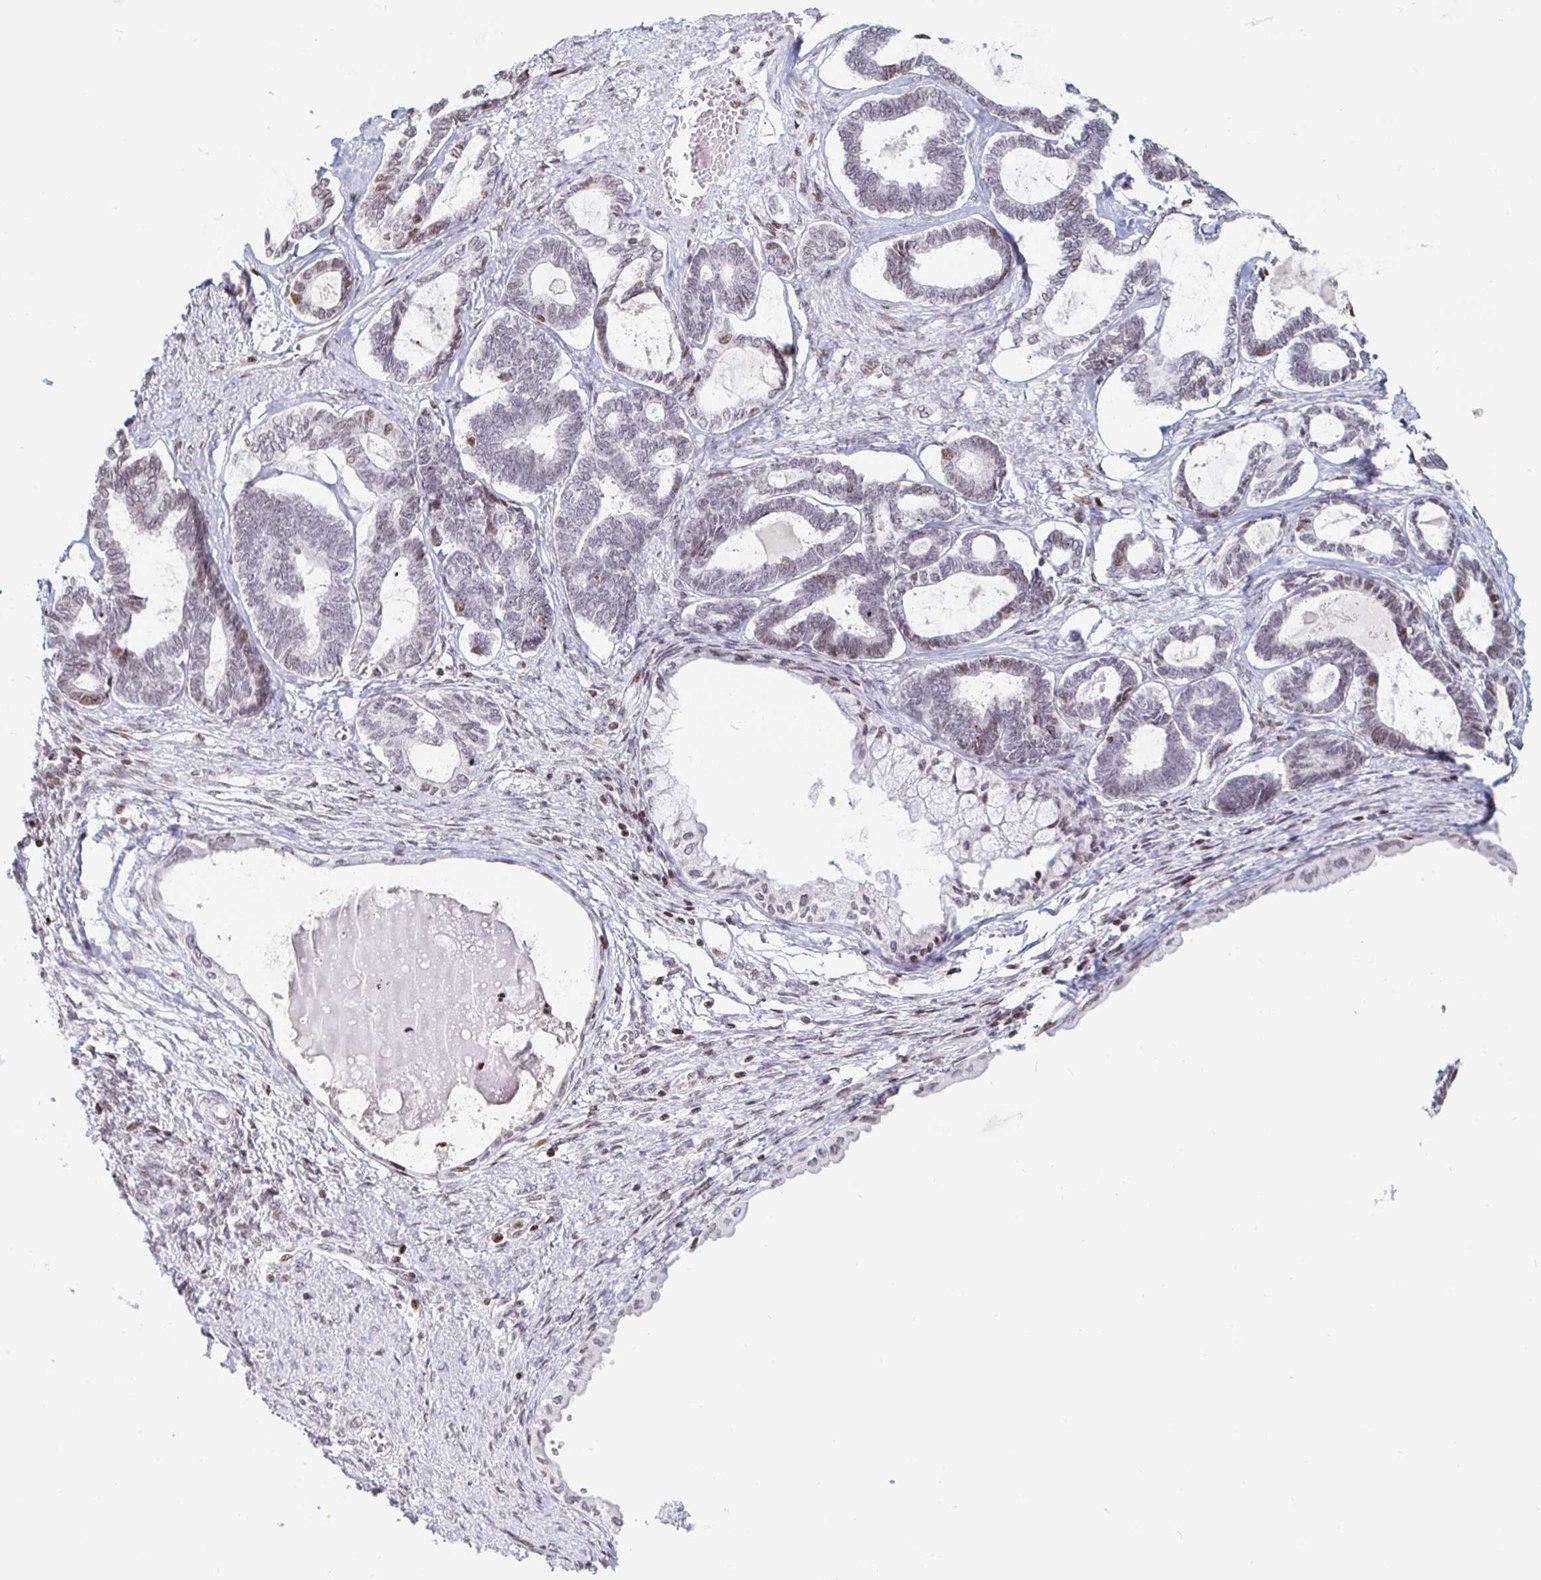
{"staining": {"intensity": "weak", "quantity": "<25%", "location": "nuclear"}, "tissue": "ovarian cancer", "cell_type": "Tumor cells", "image_type": "cancer", "snomed": [{"axis": "morphology", "description": "Carcinoma, endometroid"}, {"axis": "topography", "description": "Ovary"}], "caption": "IHC micrograph of neoplastic tissue: ovarian endometroid carcinoma stained with DAB displays no significant protein staining in tumor cells.", "gene": "HOXC10", "patient": {"sex": "female", "age": 70}}